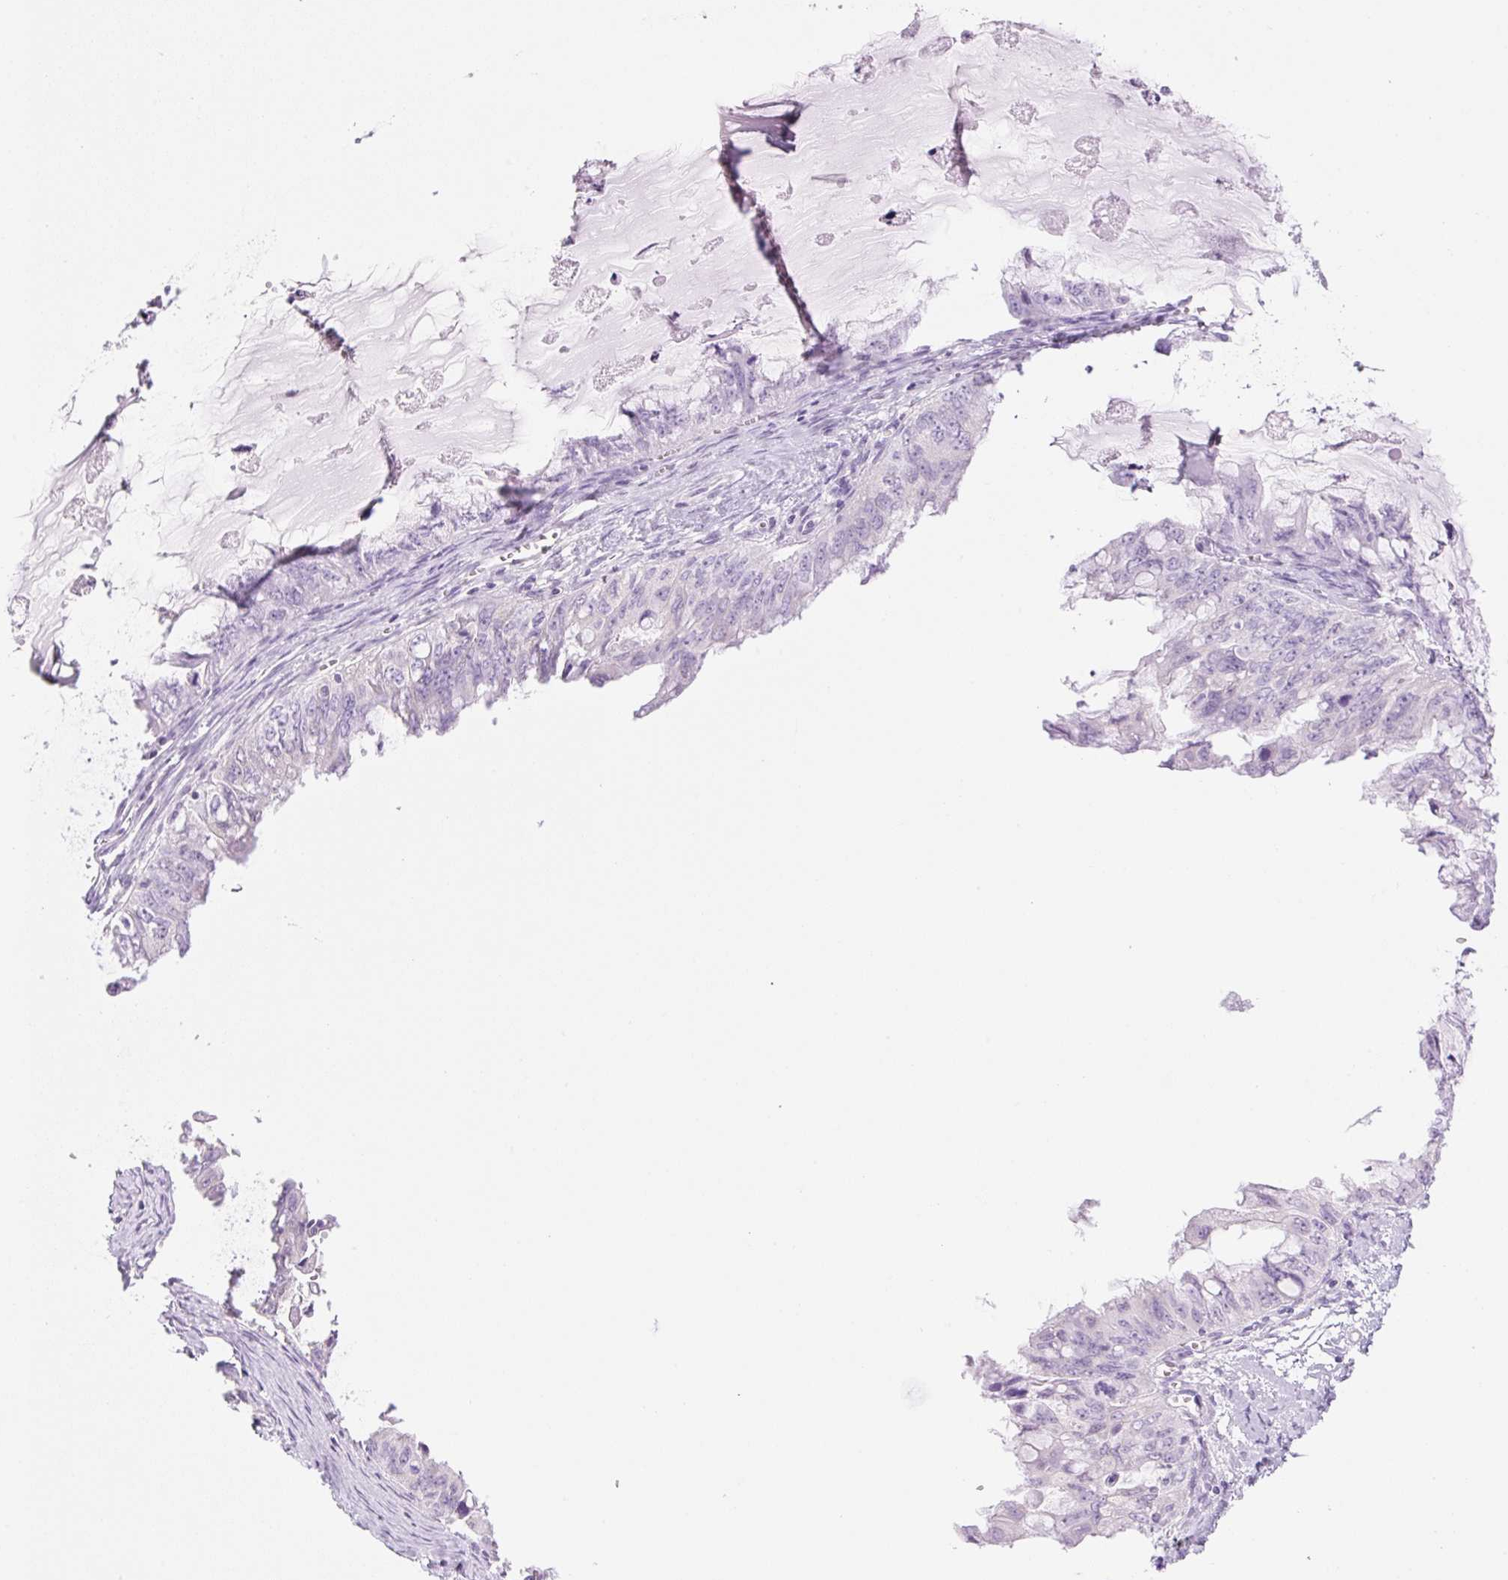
{"staining": {"intensity": "negative", "quantity": "none", "location": "none"}, "tissue": "ovarian cancer", "cell_type": "Tumor cells", "image_type": "cancer", "snomed": [{"axis": "morphology", "description": "Cystadenocarcinoma, mucinous, NOS"}, {"axis": "topography", "description": "Ovary"}], "caption": "Immunohistochemistry photomicrograph of mucinous cystadenocarcinoma (ovarian) stained for a protein (brown), which displays no expression in tumor cells. (Immunohistochemistry, brightfield microscopy, high magnification).", "gene": "PALM3", "patient": {"sex": "female", "age": 72}}